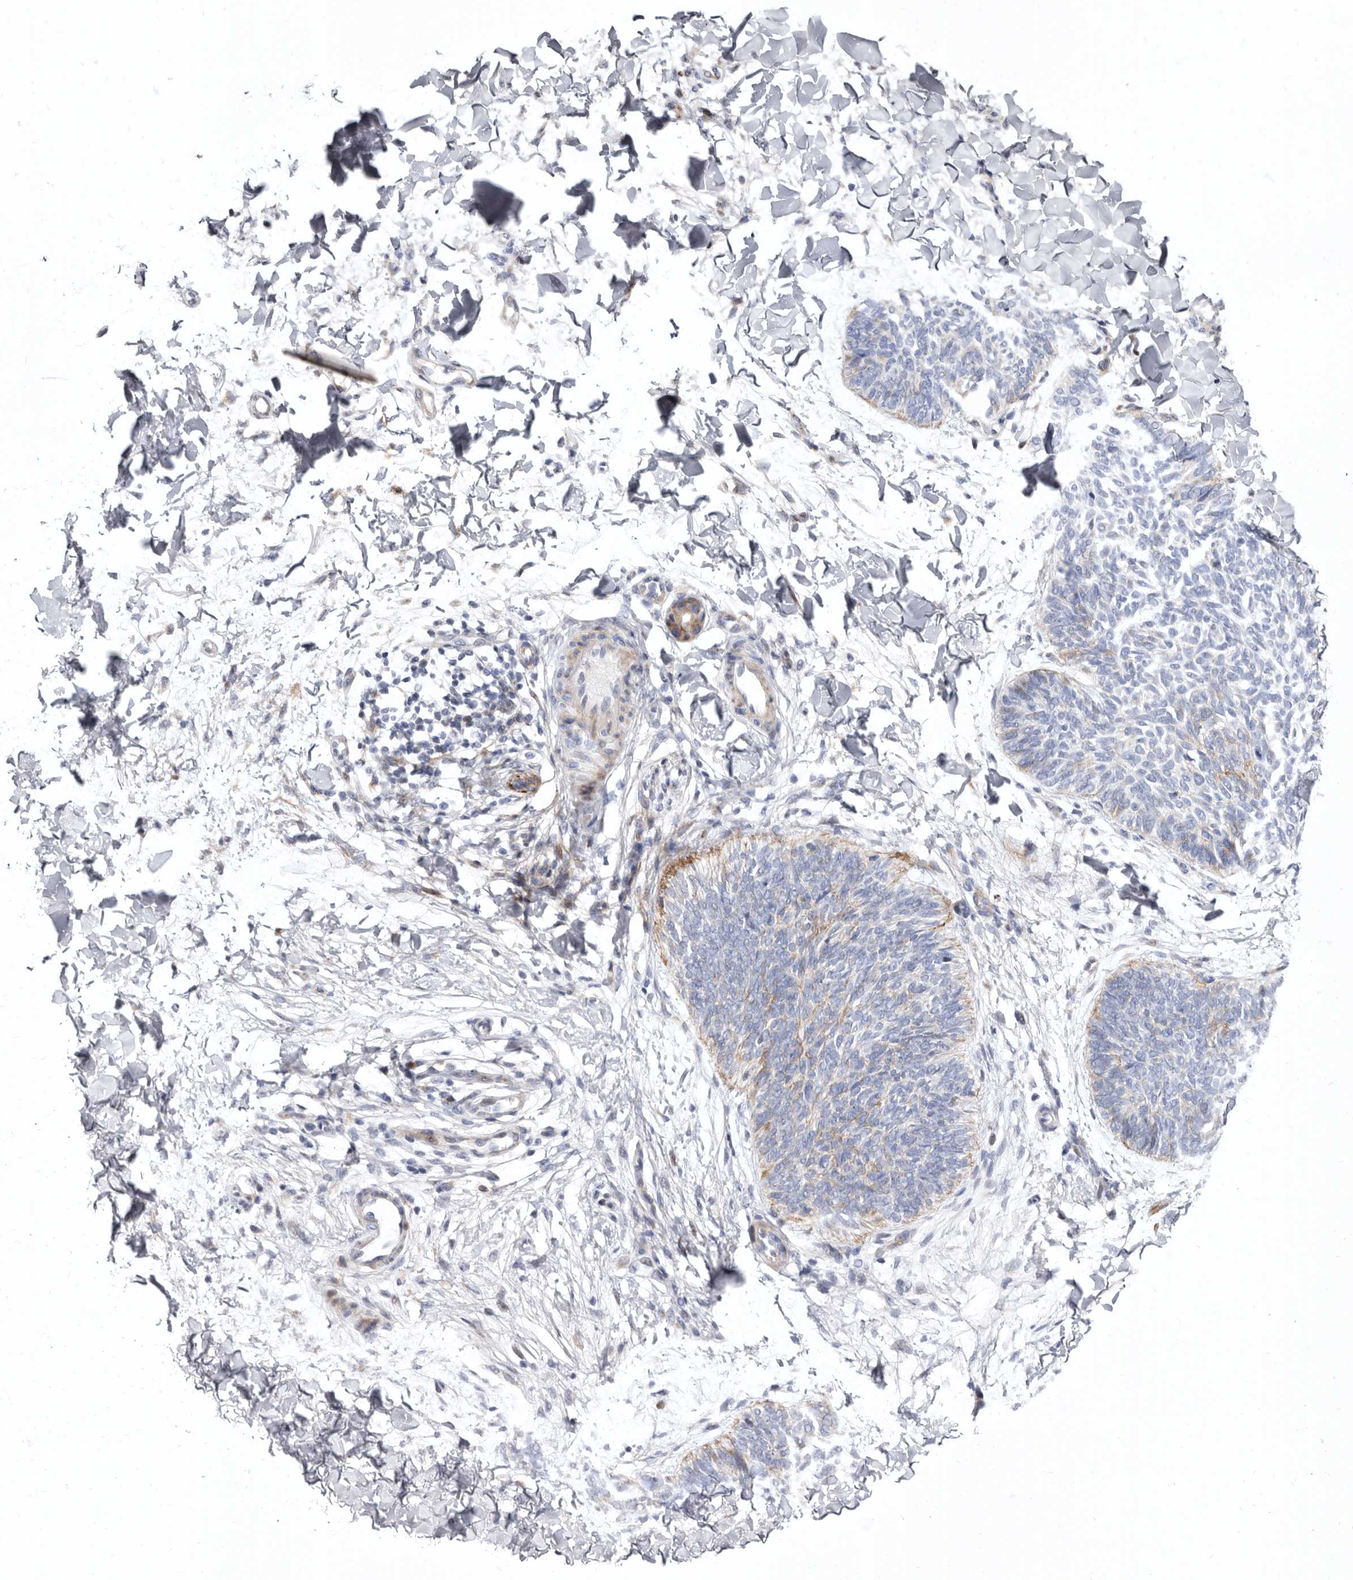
{"staining": {"intensity": "weak", "quantity": "<25%", "location": "cytoplasmic/membranous"}, "tissue": "skin cancer", "cell_type": "Tumor cells", "image_type": "cancer", "snomed": [{"axis": "morphology", "description": "Normal tissue, NOS"}, {"axis": "morphology", "description": "Basal cell carcinoma"}, {"axis": "topography", "description": "Skin"}], "caption": "Image shows no significant protein staining in tumor cells of skin cancer (basal cell carcinoma).", "gene": "AIDA", "patient": {"sex": "male", "age": 50}}